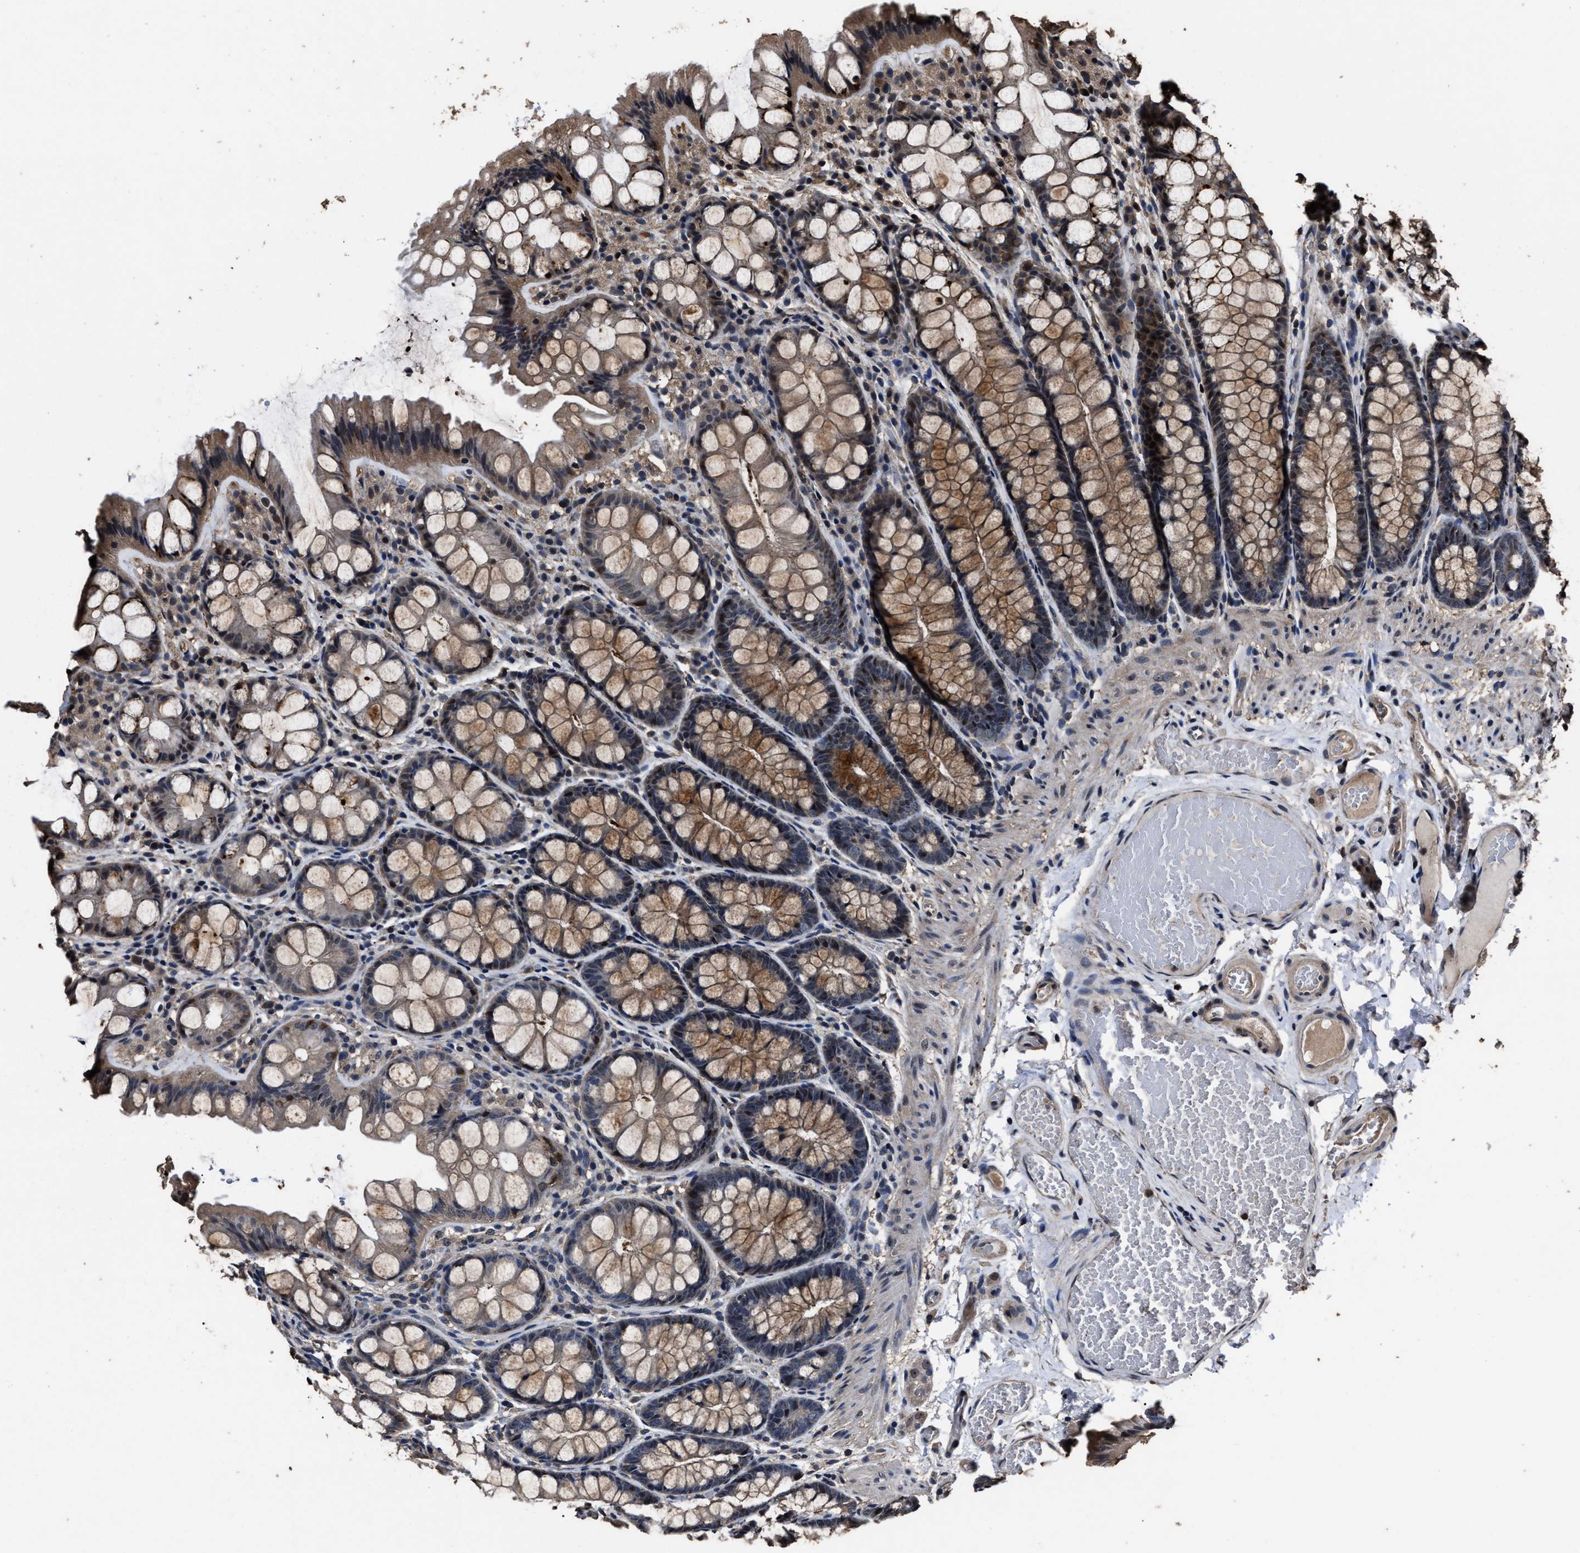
{"staining": {"intensity": "weak", "quantity": "<25%", "location": "cytoplasmic/membranous,nuclear"}, "tissue": "colon", "cell_type": "Endothelial cells", "image_type": "normal", "snomed": [{"axis": "morphology", "description": "Normal tissue, NOS"}, {"axis": "topography", "description": "Colon"}], "caption": "Immunohistochemical staining of normal colon exhibits no significant staining in endothelial cells.", "gene": "RSBN1L", "patient": {"sex": "male", "age": 47}}